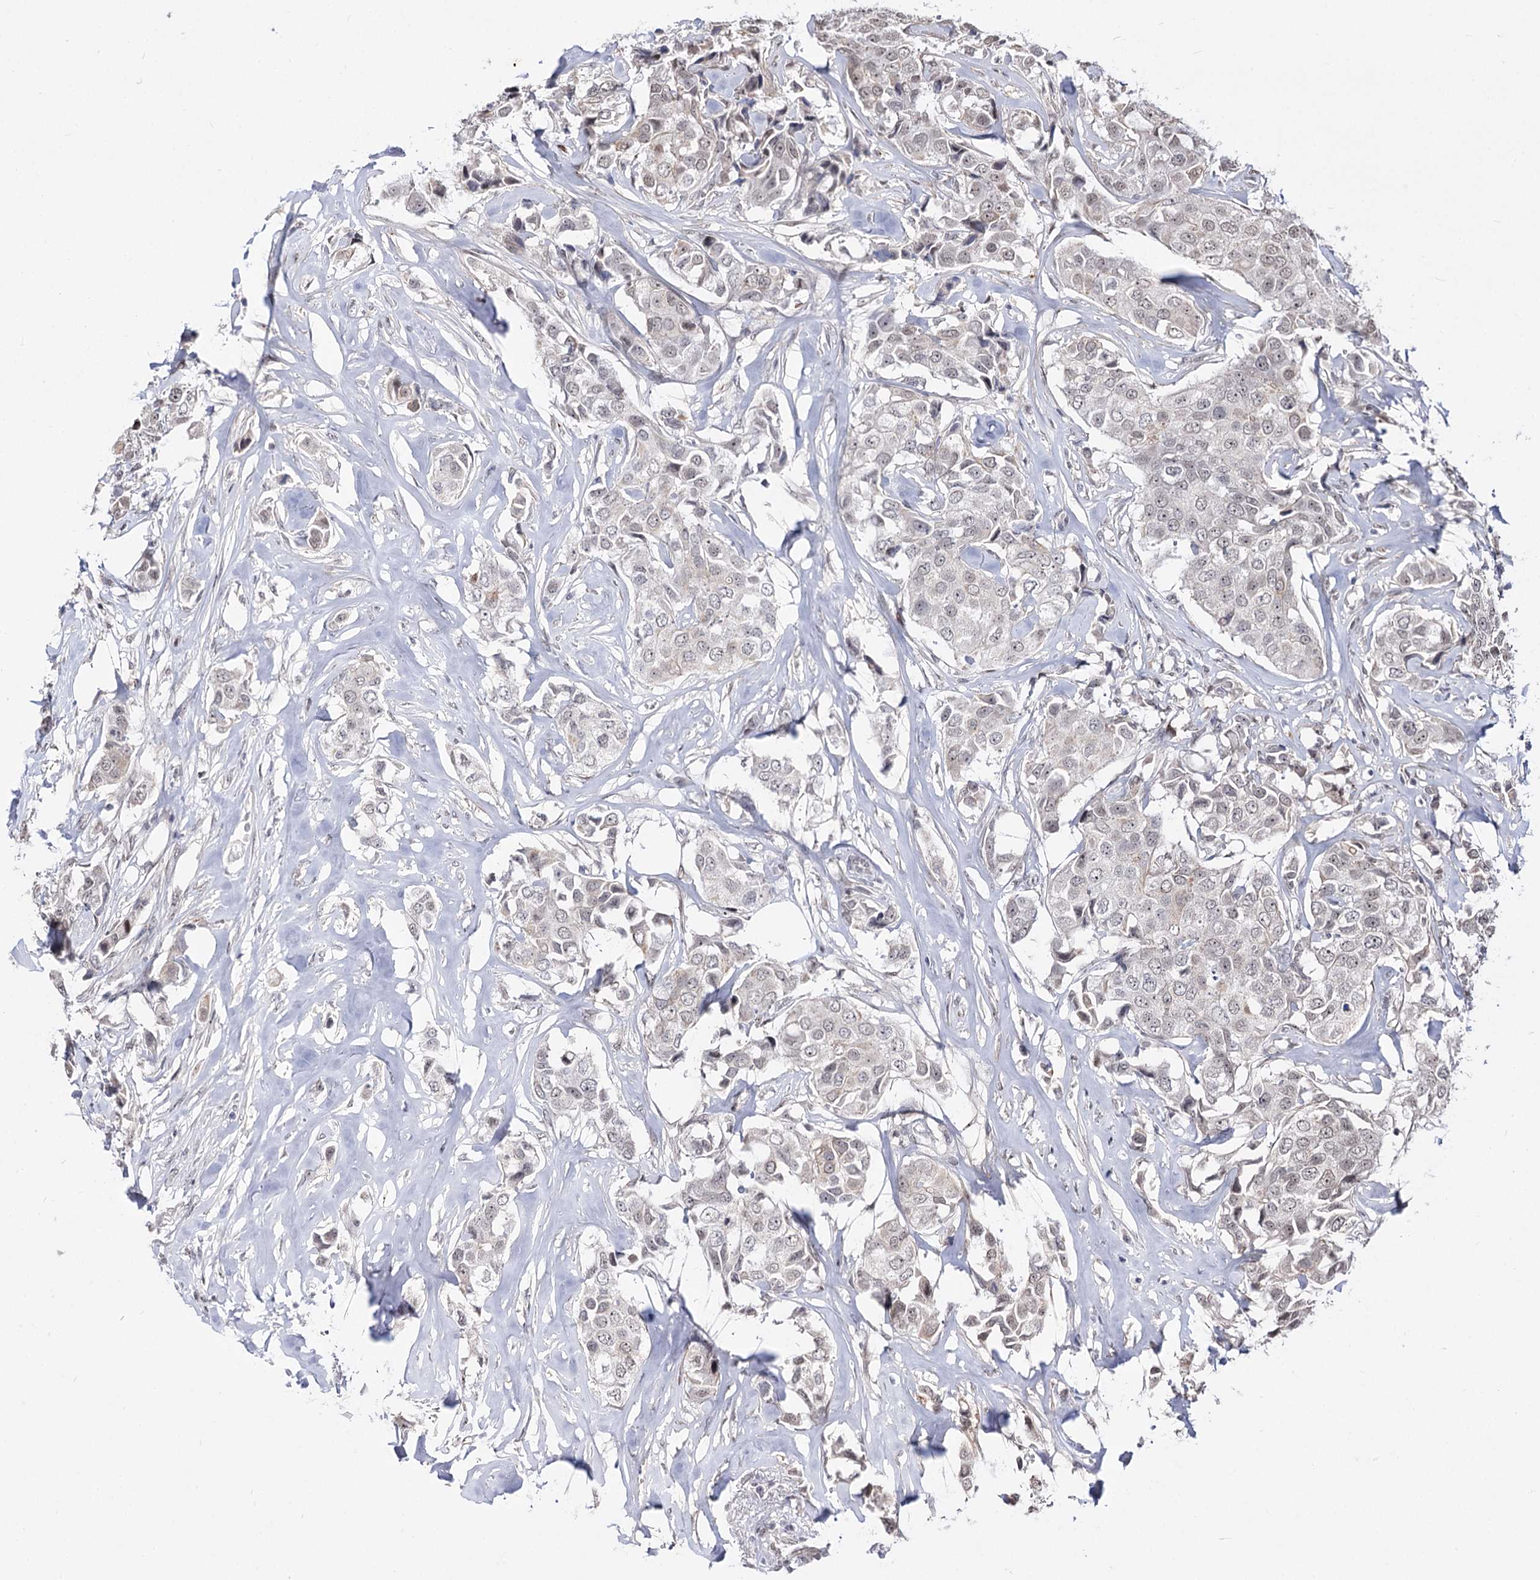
{"staining": {"intensity": "weak", "quantity": "25%-75%", "location": "nuclear"}, "tissue": "breast cancer", "cell_type": "Tumor cells", "image_type": "cancer", "snomed": [{"axis": "morphology", "description": "Duct carcinoma"}, {"axis": "topography", "description": "Breast"}], "caption": "IHC (DAB) staining of human breast intraductal carcinoma demonstrates weak nuclear protein expression in about 25%-75% of tumor cells.", "gene": "STOX1", "patient": {"sex": "female", "age": 80}}